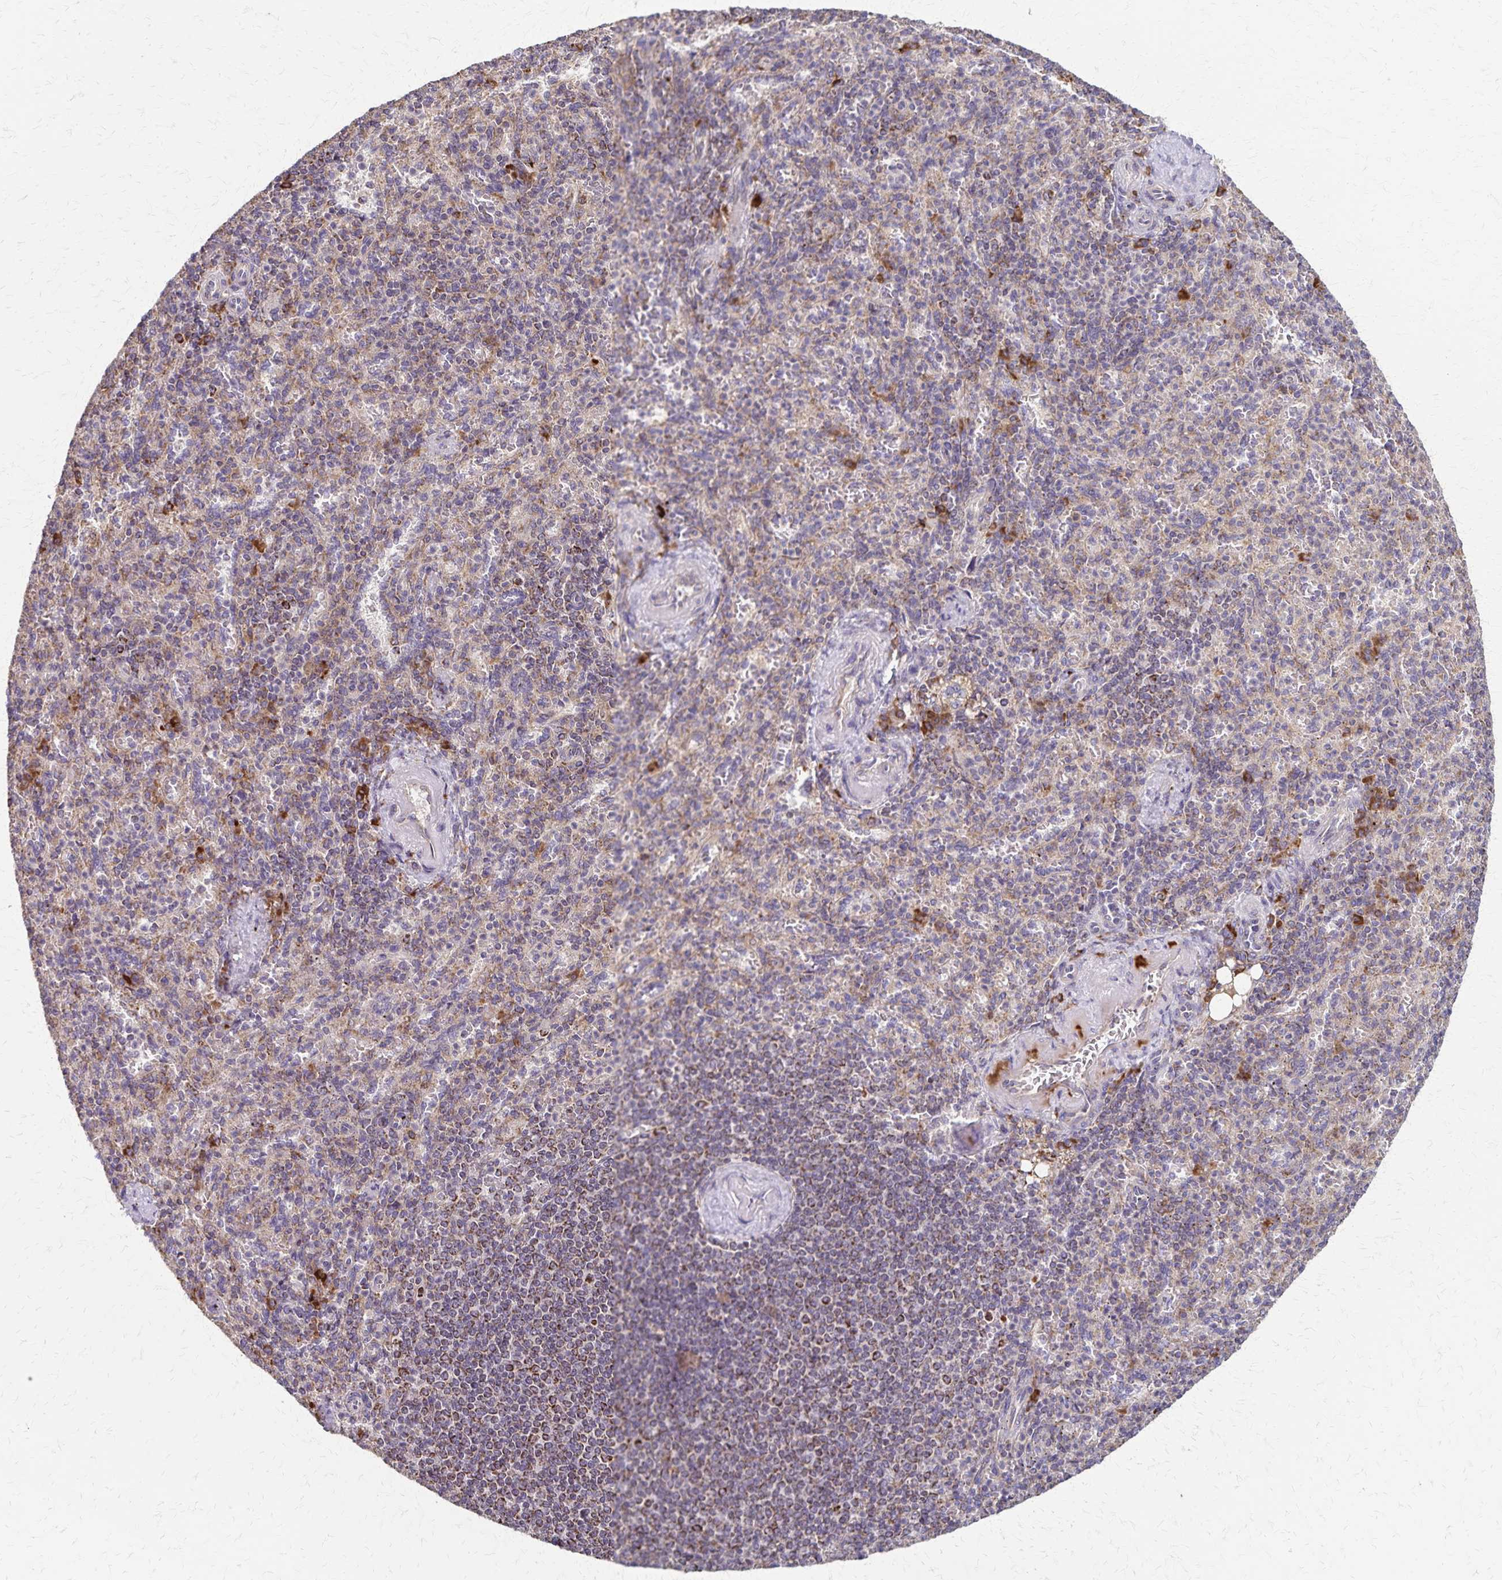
{"staining": {"intensity": "strong", "quantity": "<25%", "location": "cytoplasmic/membranous"}, "tissue": "spleen", "cell_type": "Cells in red pulp", "image_type": "normal", "snomed": [{"axis": "morphology", "description": "Normal tissue, NOS"}, {"axis": "topography", "description": "Spleen"}], "caption": "Spleen stained with IHC demonstrates strong cytoplasmic/membranous expression in about <25% of cells in red pulp. The protein of interest is shown in brown color, while the nuclei are stained blue.", "gene": "RNF10", "patient": {"sex": "female", "age": 74}}